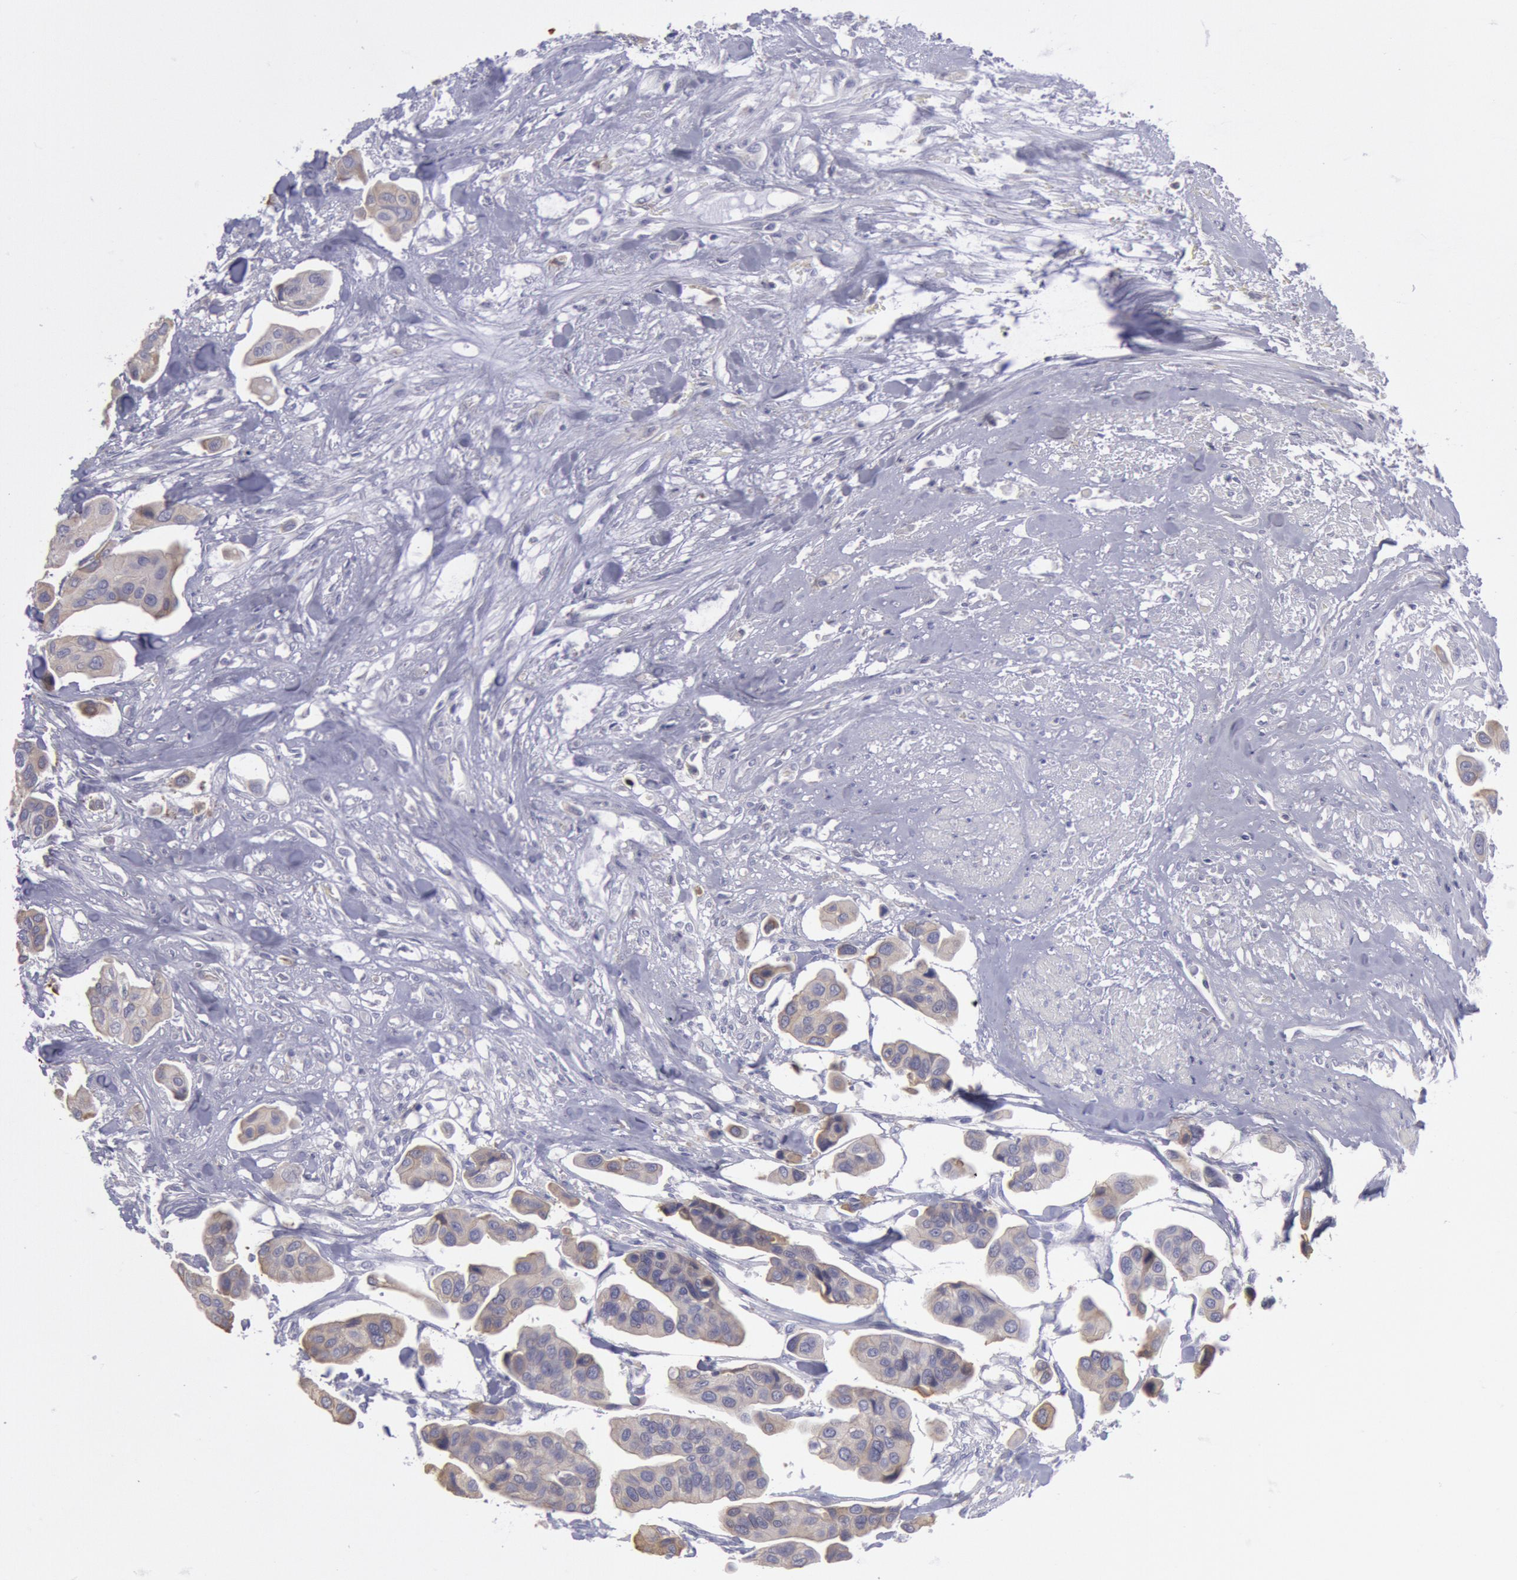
{"staining": {"intensity": "negative", "quantity": "none", "location": "none"}, "tissue": "urothelial cancer", "cell_type": "Tumor cells", "image_type": "cancer", "snomed": [{"axis": "morphology", "description": "Adenocarcinoma, NOS"}, {"axis": "topography", "description": "Urinary bladder"}], "caption": "This photomicrograph is of urothelial cancer stained with immunohistochemistry (IHC) to label a protein in brown with the nuclei are counter-stained blue. There is no staining in tumor cells. The staining is performed using DAB (3,3'-diaminobenzidine) brown chromogen with nuclei counter-stained in using hematoxylin.", "gene": "MYH7", "patient": {"sex": "male", "age": 61}}